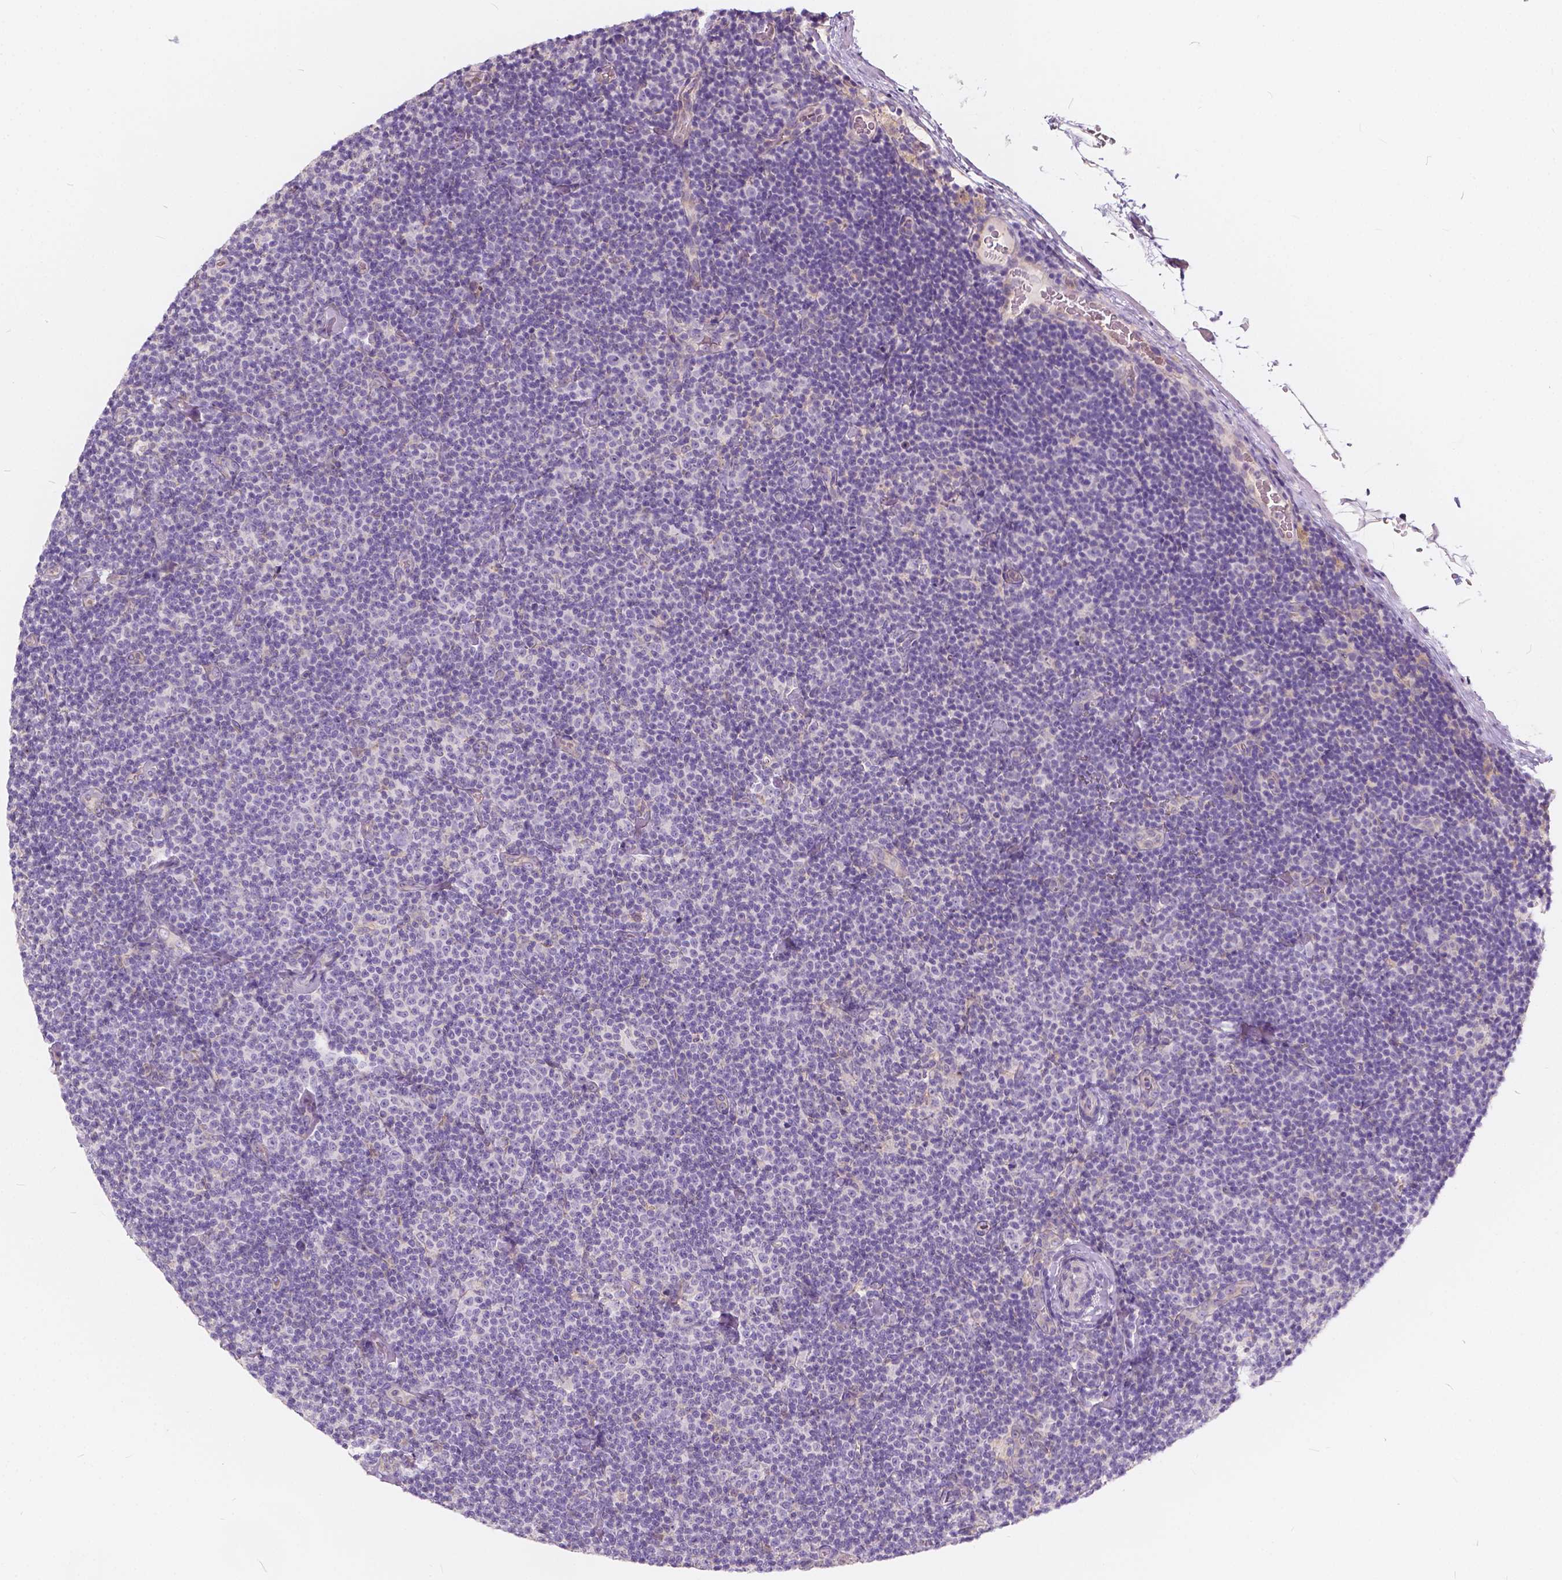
{"staining": {"intensity": "negative", "quantity": "none", "location": "none"}, "tissue": "lymphoma", "cell_type": "Tumor cells", "image_type": "cancer", "snomed": [{"axis": "morphology", "description": "Malignant lymphoma, non-Hodgkin's type, Low grade"}, {"axis": "topography", "description": "Lymph node"}], "caption": "Tumor cells are negative for protein expression in human lymphoma.", "gene": "KIAA0513", "patient": {"sex": "male", "age": 81}}